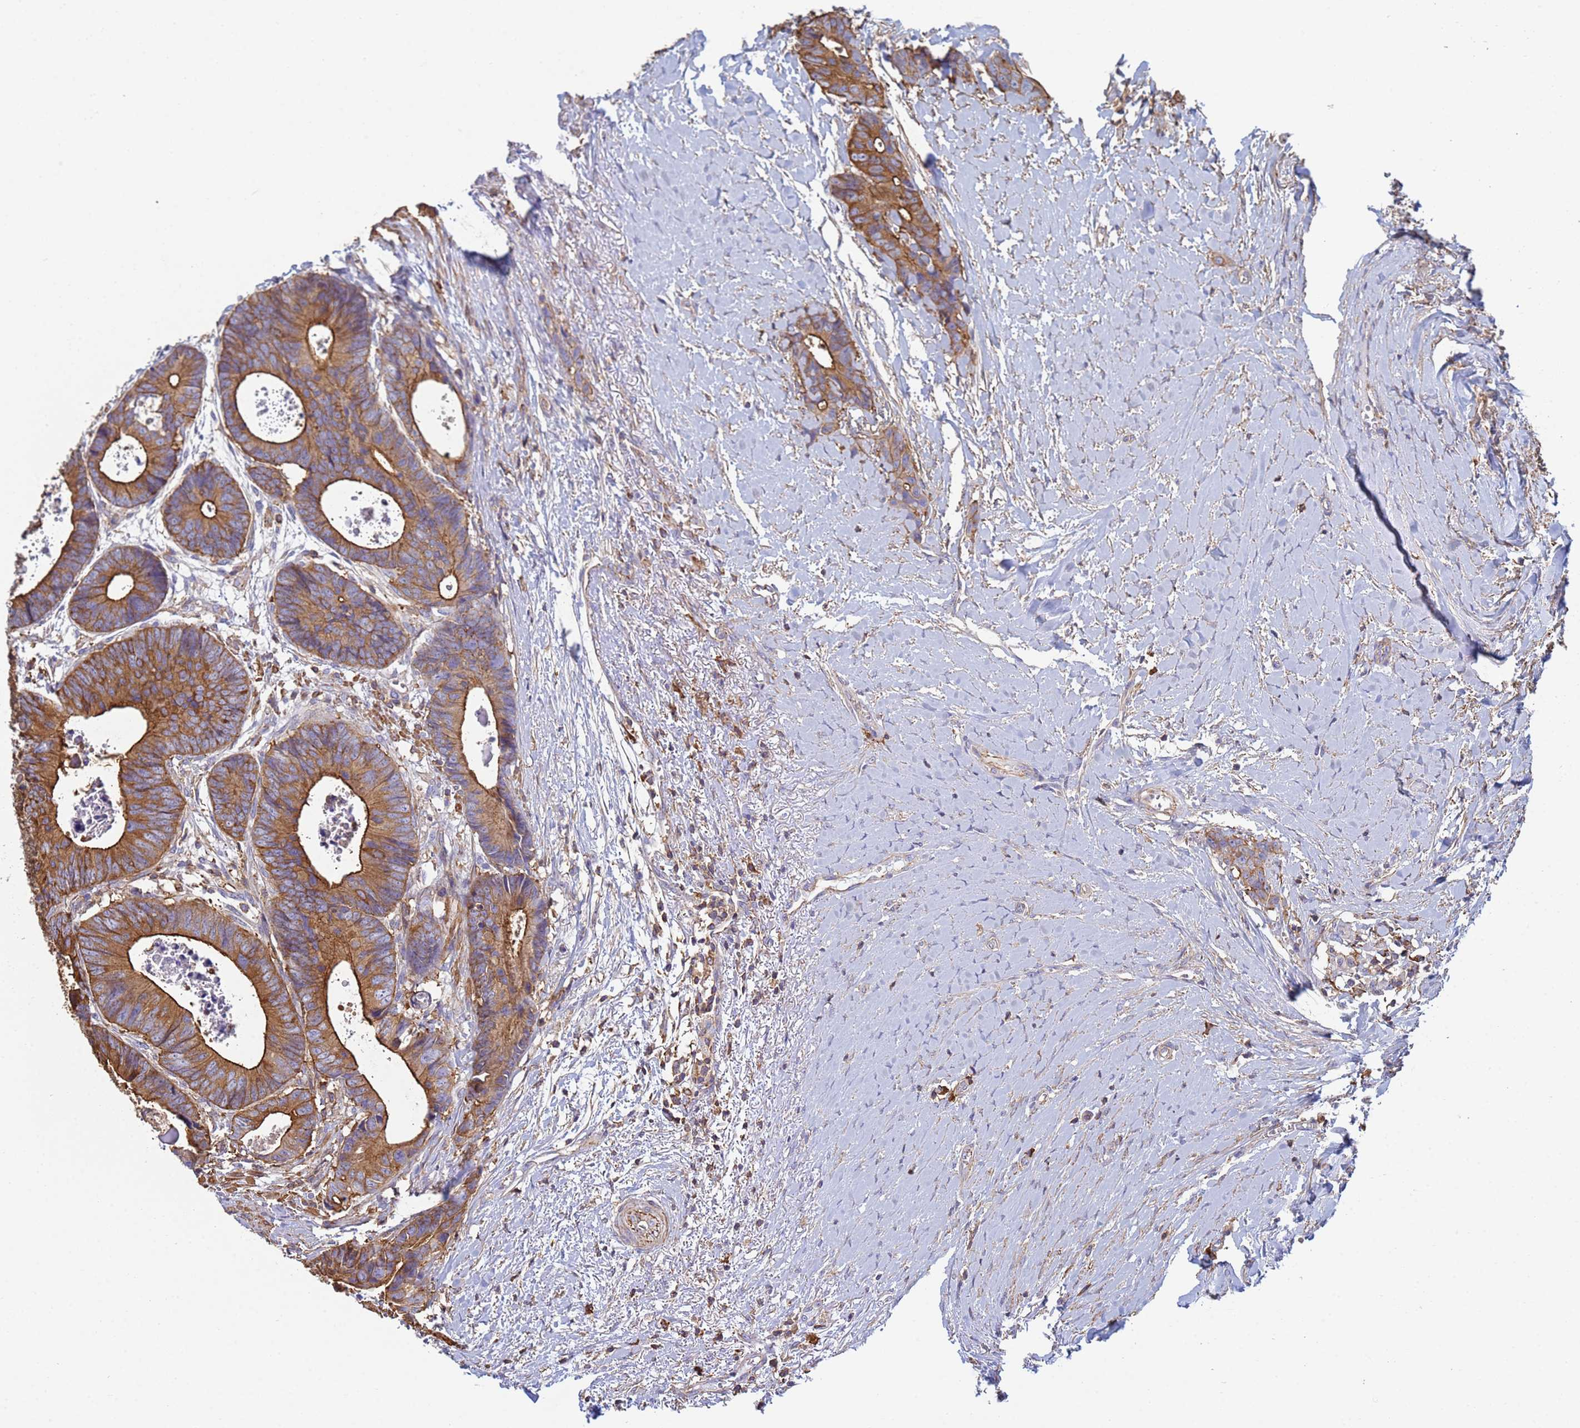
{"staining": {"intensity": "strong", "quantity": ">75%", "location": "cytoplasmic/membranous"}, "tissue": "colorectal cancer", "cell_type": "Tumor cells", "image_type": "cancer", "snomed": [{"axis": "morphology", "description": "Adenocarcinoma, NOS"}, {"axis": "topography", "description": "Colon"}], "caption": "There is high levels of strong cytoplasmic/membranous positivity in tumor cells of adenocarcinoma (colorectal), as demonstrated by immunohistochemical staining (brown color).", "gene": "ZNG1B", "patient": {"sex": "female", "age": 57}}